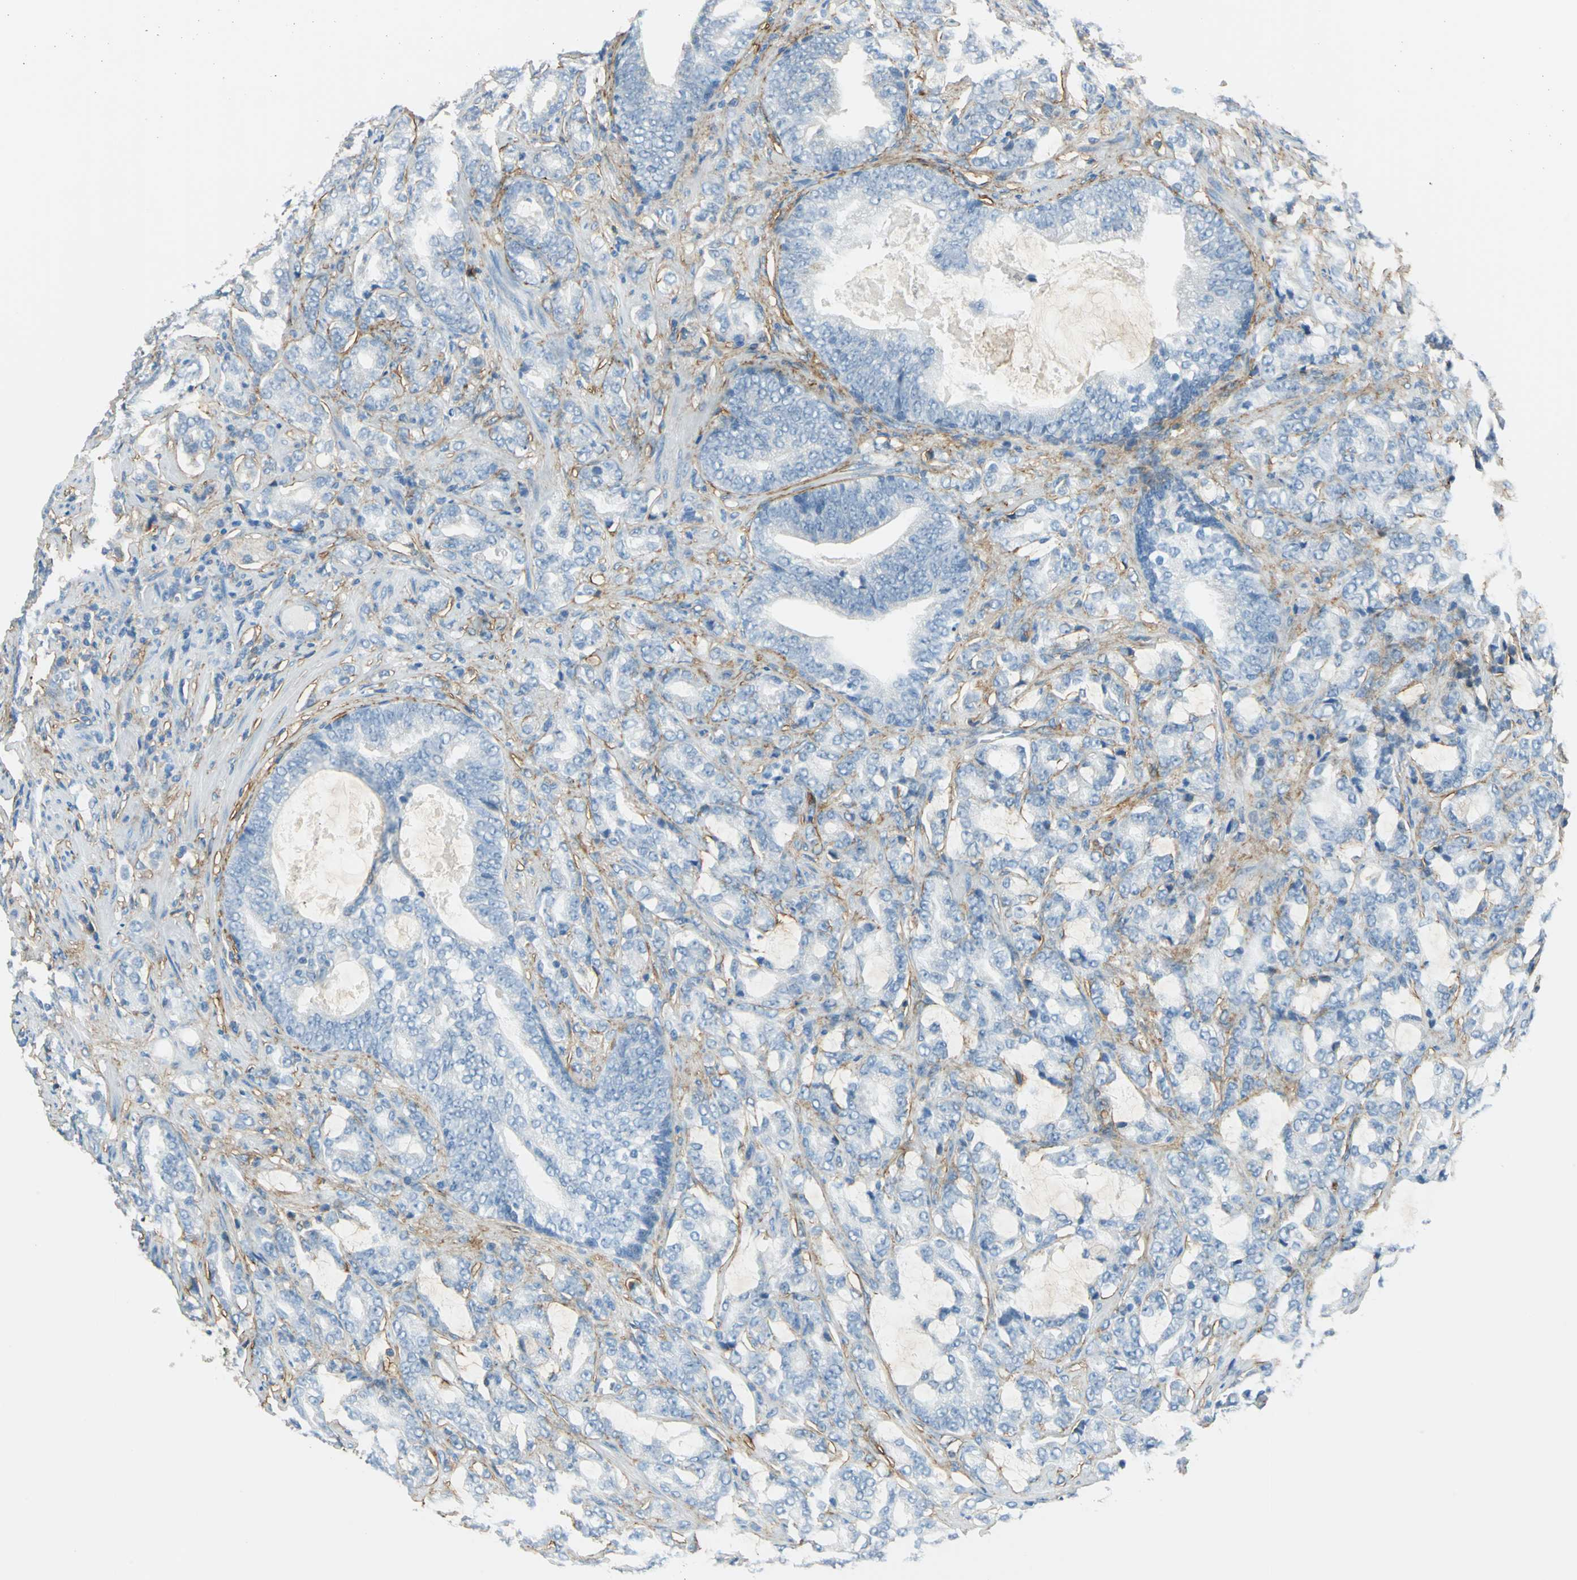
{"staining": {"intensity": "negative", "quantity": "none", "location": "none"}, "tissue": "prostate cancer", "cell_type": "Tumor cells", "image_type": "cancer", "snomed": [{"axis": "morphology", "description": "Adenocarcinoma, Low grade"}, {"axis": "topography", "description": "Prostate"}], "caption": "An image of adenocarcinoma (low-grade) (prostate) stained for a protein exhibits no brown staining in tumor cells.", "gene": "AKAP12", "patient": {"sex": "male", "age": 58}}